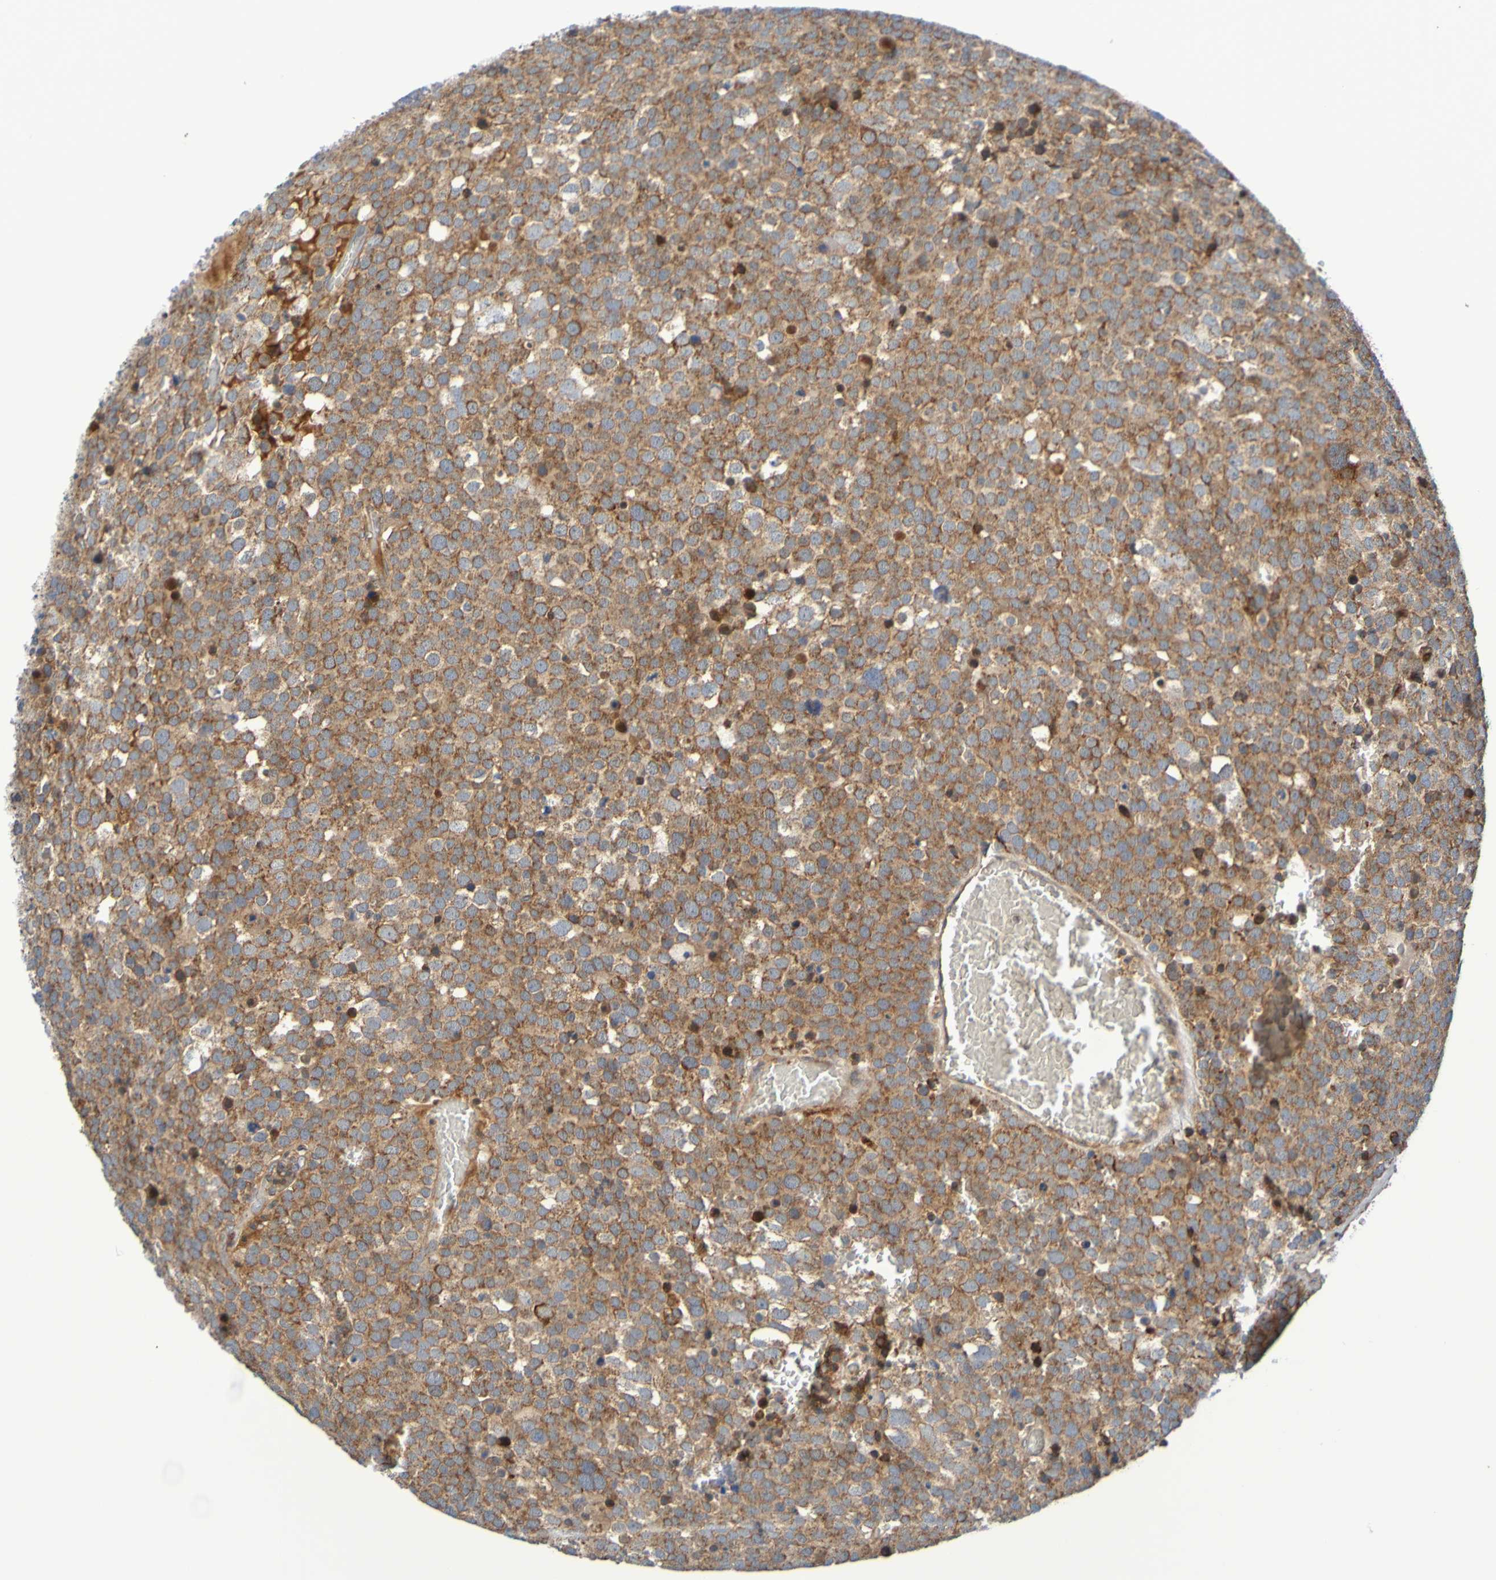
{"staining": {"intensity": "strong", "quantity": "25%-75%", "location": "cytoplasmic/membranous"}, "tissue": "testis cancer", "cell_type": "Tumor cells", "image_type": "cancer", "snomed": [{"axis": "morphology", "description": "Seminoma, NOS"}, {"axis": "topography", "description": "Testis"}], "caption": "Testis seminoma stained with DAB immunohistochemistry (IHC) demonstrates high levels of strong cytoplasmic/membranous staining in approximately 25%-75% of tumor cells.", "gene": "CCDC51", "patient": {"sex": "male", "age": 71}}